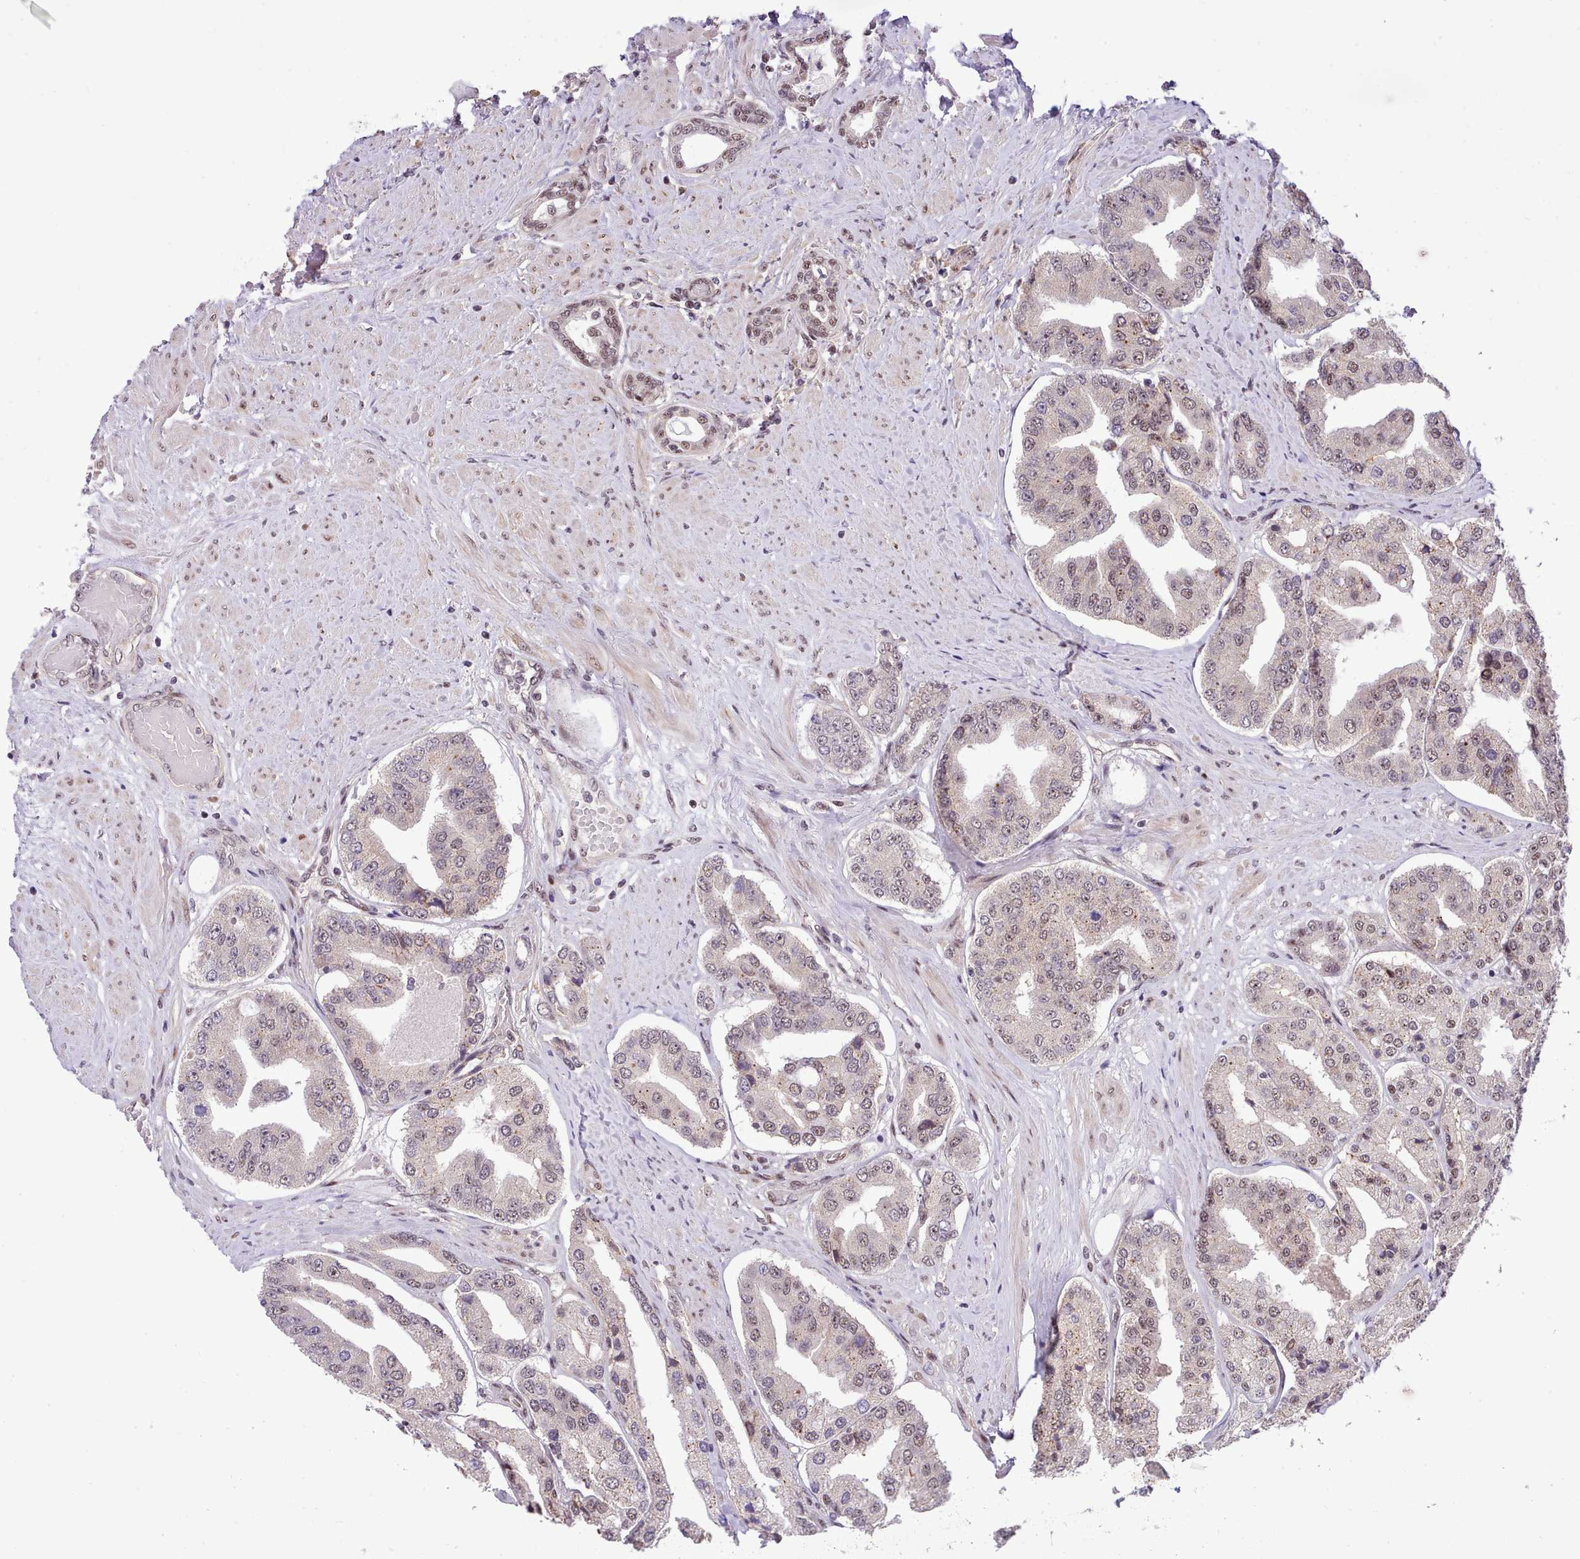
{"staining": {"intensity": "moderate", "quantity": "25%-75%", "location": "nuclear"}, "tissue": "prostate cancer", "cell_type": "Tumor cells", "image_type": "cancer", "snomed": [{"axis": "morphology", "description": "Adenocarcinoma, High grade"}, {"axis": "topography", "description": "Prostate"}], "caption": "Prostate cancer (high-grade adenocarcinoma) was stained to show a protein in brown. There is medium levels of moderate nuclear staining in approximately 25%-75% of tumor cells.", "gene": "HOXB7", "patient": {"sex": "male", "age": 63}}